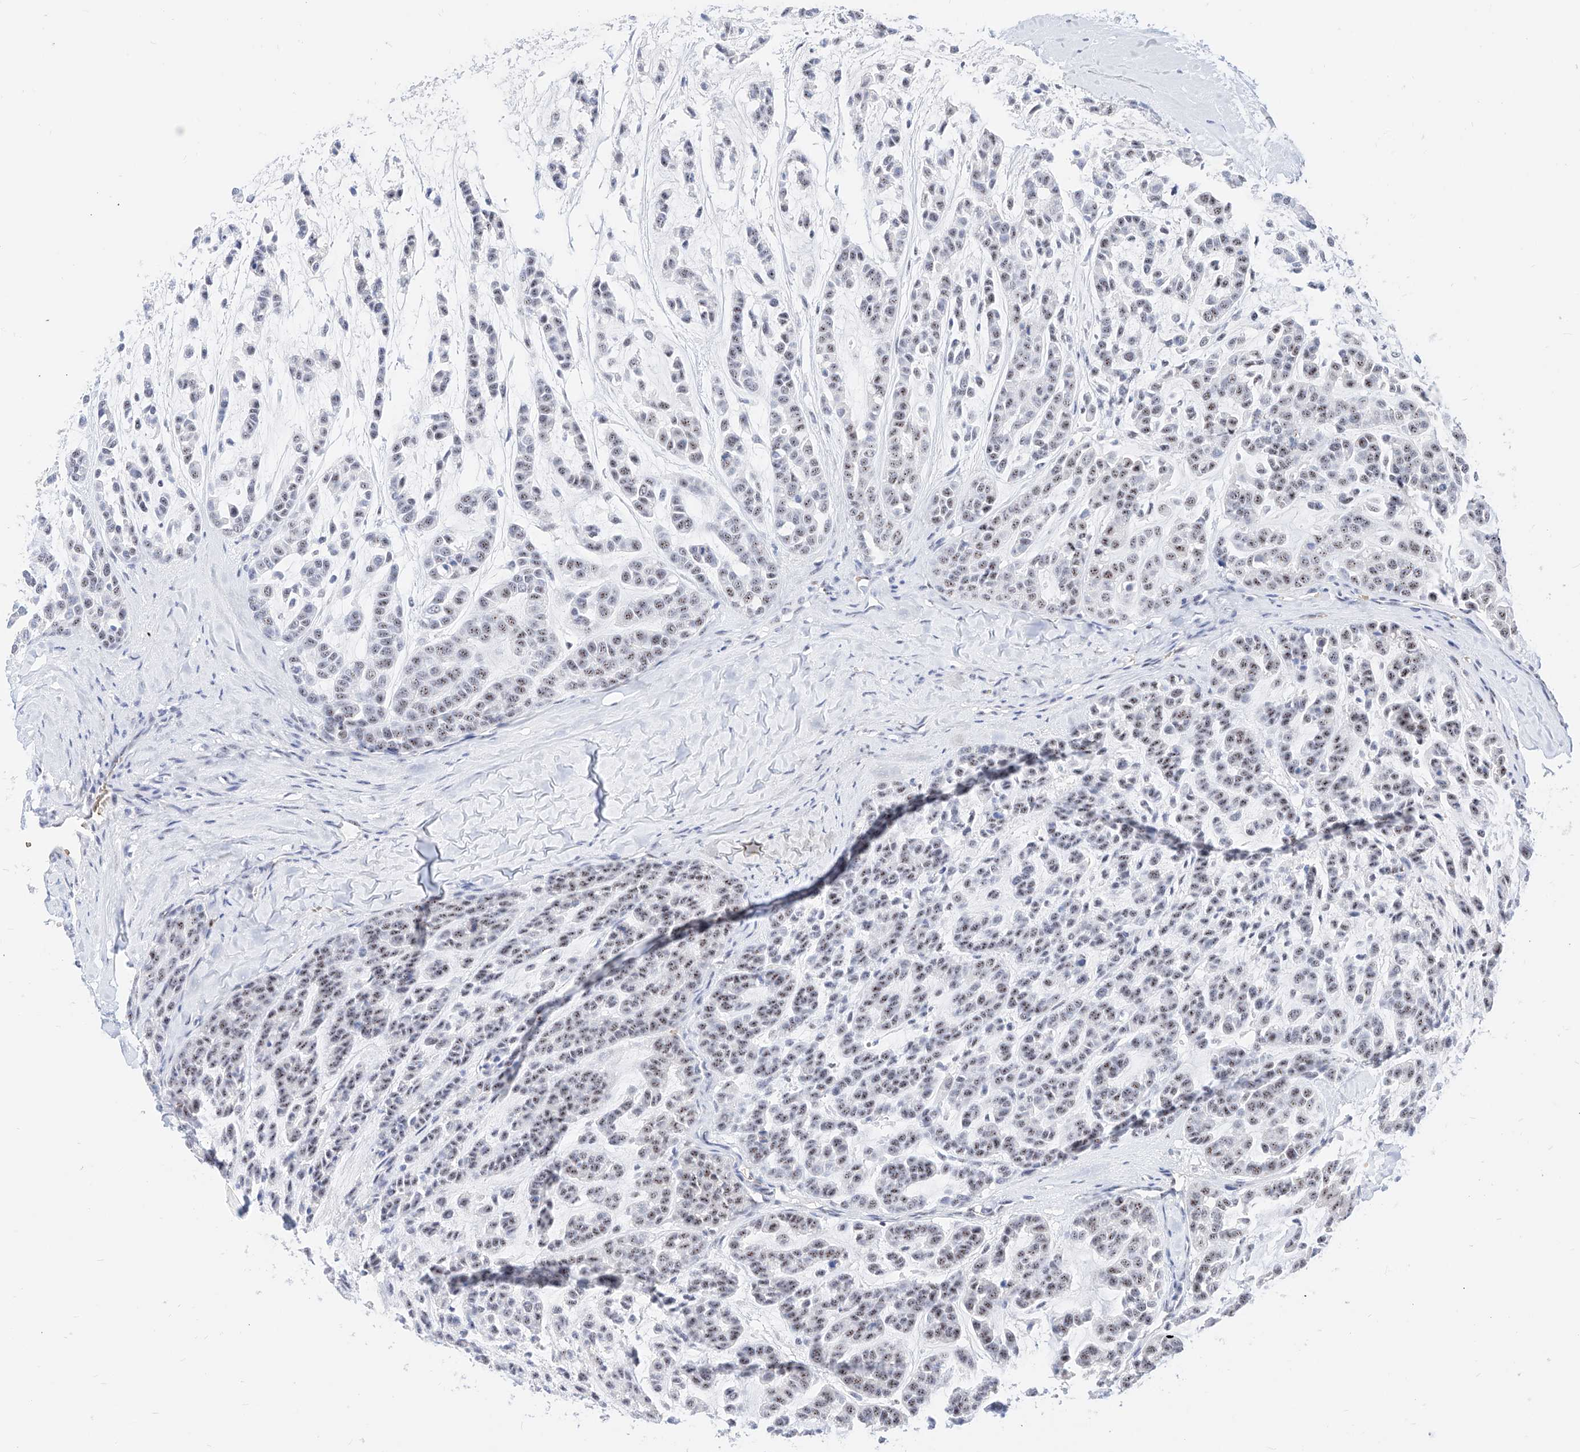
{"staining": {"intensity": "moderate", "quantity": "25%-75%", "location": "nuclear"}, "tissue": "head and neck cancer", "cell_type": "Tumor cells", "image_type": "cancer", "snomed": [{"axis": "morphology", "description": "Adenocarcinoma, NOS"}, {"axis": "morphology", "description": "Adenoma, NOS"}, {"axis": "topography", "description": "Head-Neck"}], "caption": "Moderate nuclear protein staining is present in approximately 25%-75% of tumor cells in adenoma (head and neck).", "gene": "ZFP42", "patient": {"sex": "female", "age": 55}}